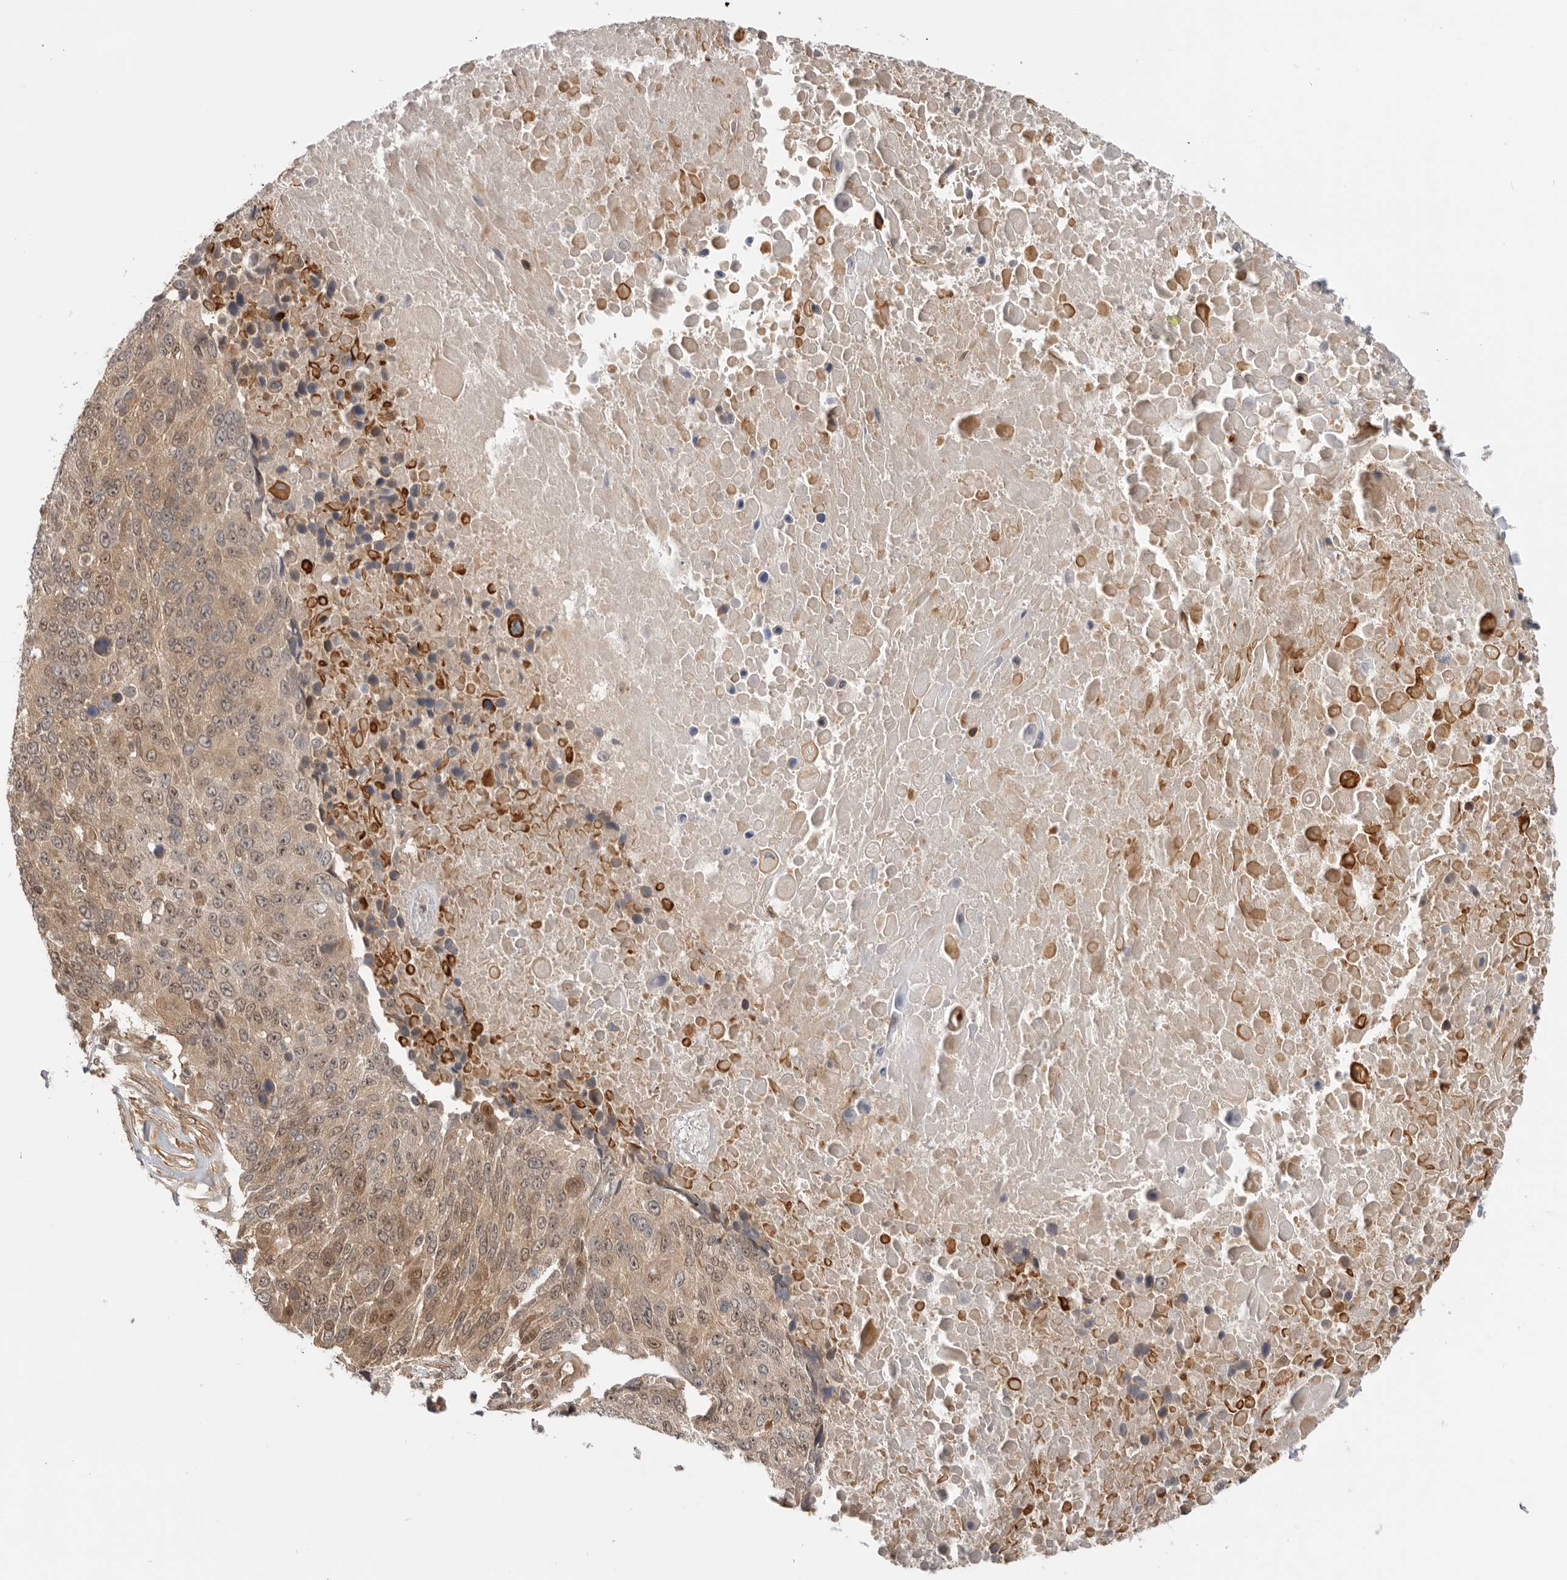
{"staining": {"intensity": "weak", "quantity": "25%-75%", "location": "cytoplasmic/membranous,nuclear"}, "tissue": "lung cancer", "cell_type": "Tumor cells", "image_type": "cancer", "snomed": [{"axis": "morphology", "description": "Squamous cell carcinoma, NOS"}, {"axis": "topography", "description": "Lung"}], "caption": "Brown immunohistochemical staining in lung cancer (squamous cell carcinoma) displays weak cytoplasmic/membranous and nuclear positivity in approximately 25%-75% of tumor cells.", "gene": "DCAF8", "patient": {"sex": "male", "age": 66}}